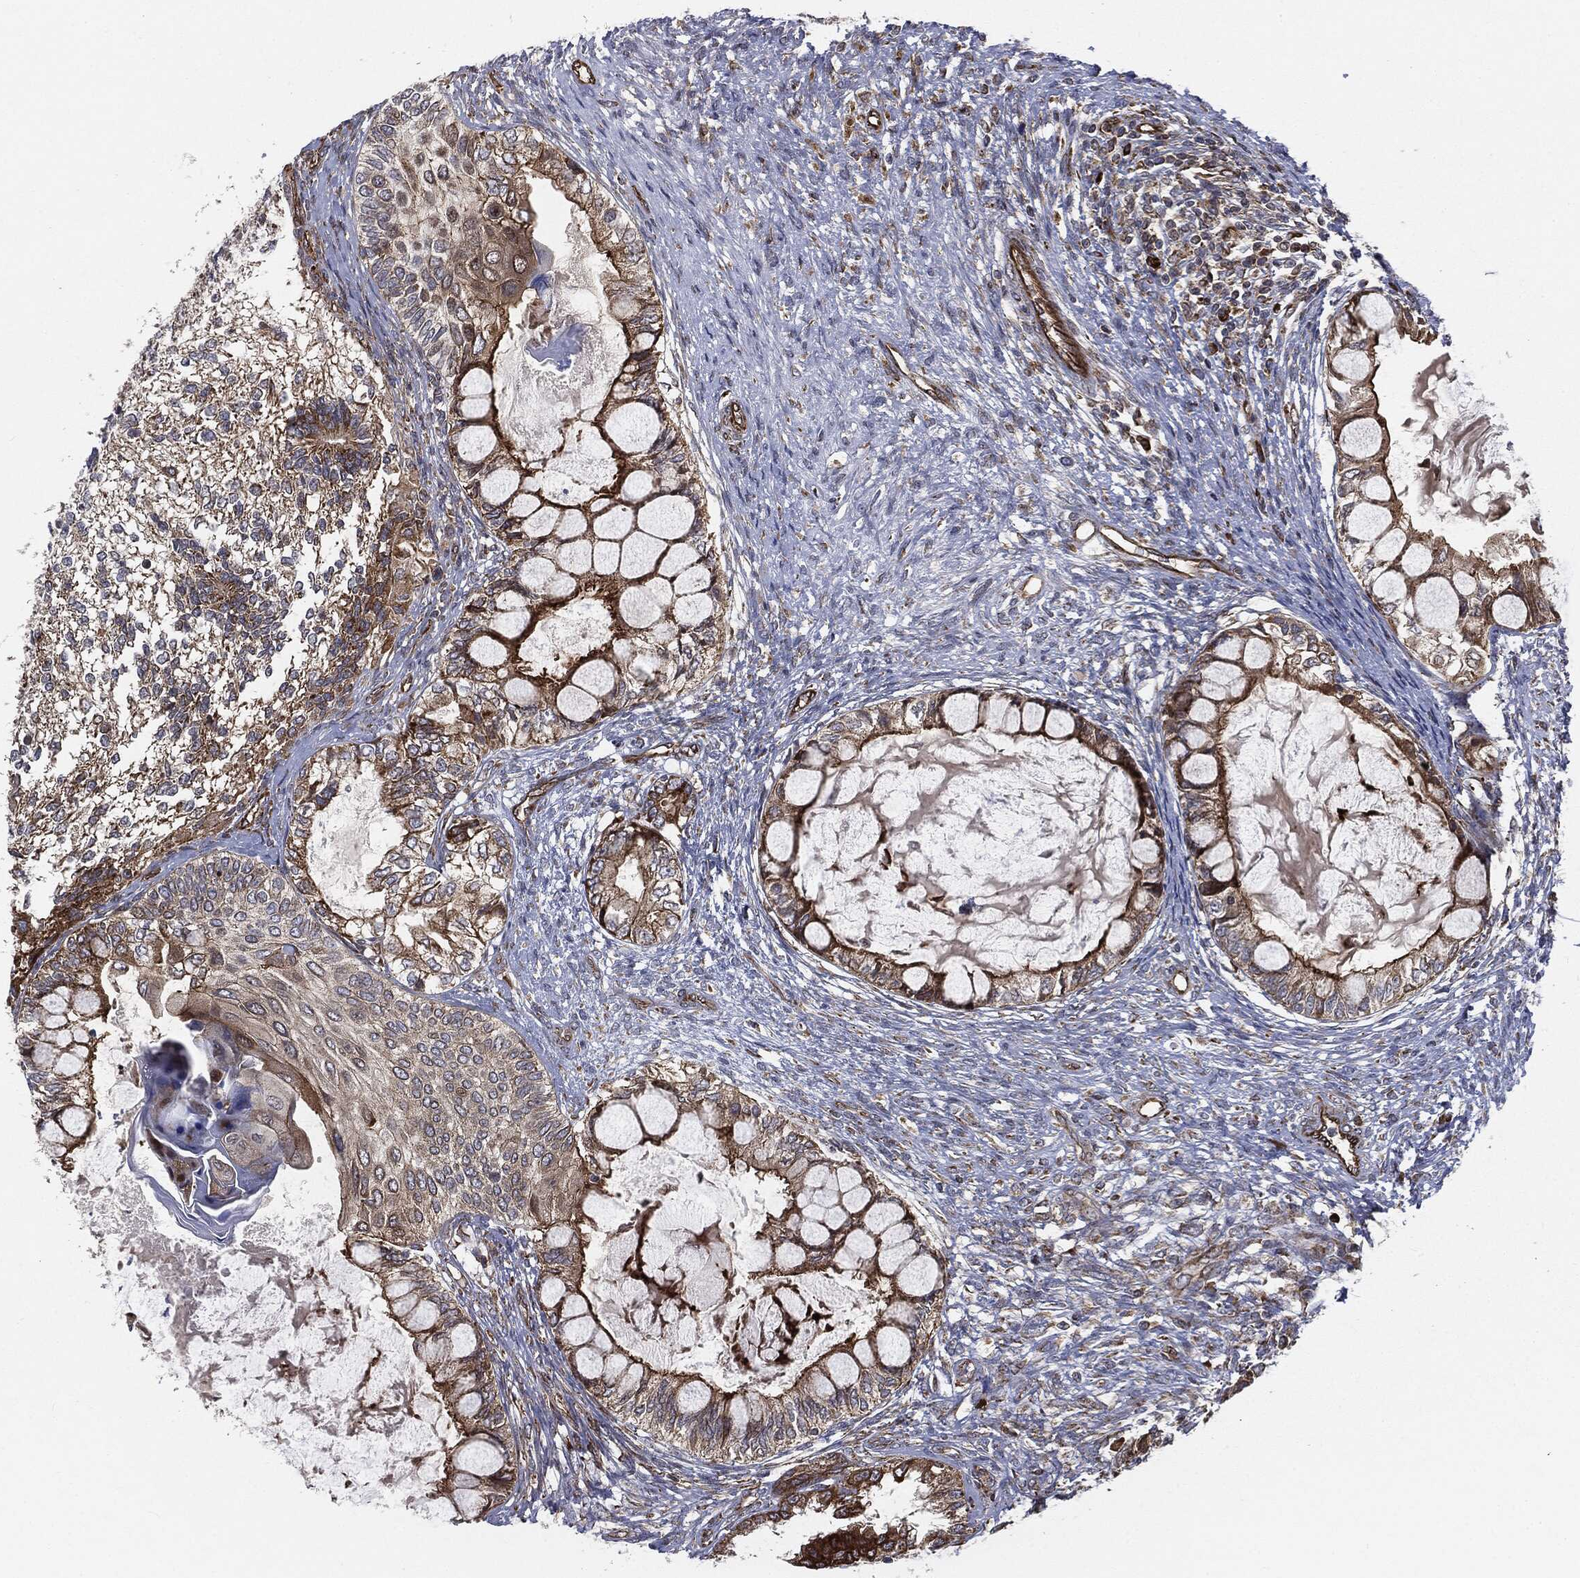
{"staining": {"intensity": "strong", "quantity": ">75%", "location": "cytoplasmic/membranous"}, "tissue": "testis cancer", "cell_type": "Tumor cells", "image_type": "cancer", "snomed": [{"axis": "morphology", "description": "Seminoma, NOS"}, {"axis": "morphology", "description": "Carcinoma, Embryonal, NOS"}, {"axis": "topography", "description": "Testis"}], "caption": "This is an image of IHC staining of seminoma (testis), which shows strong staining in the cytoplasmic/membranous of tumor cells.", "gene": "CYLD", "patient": {"sex": "male", "age": 41}}